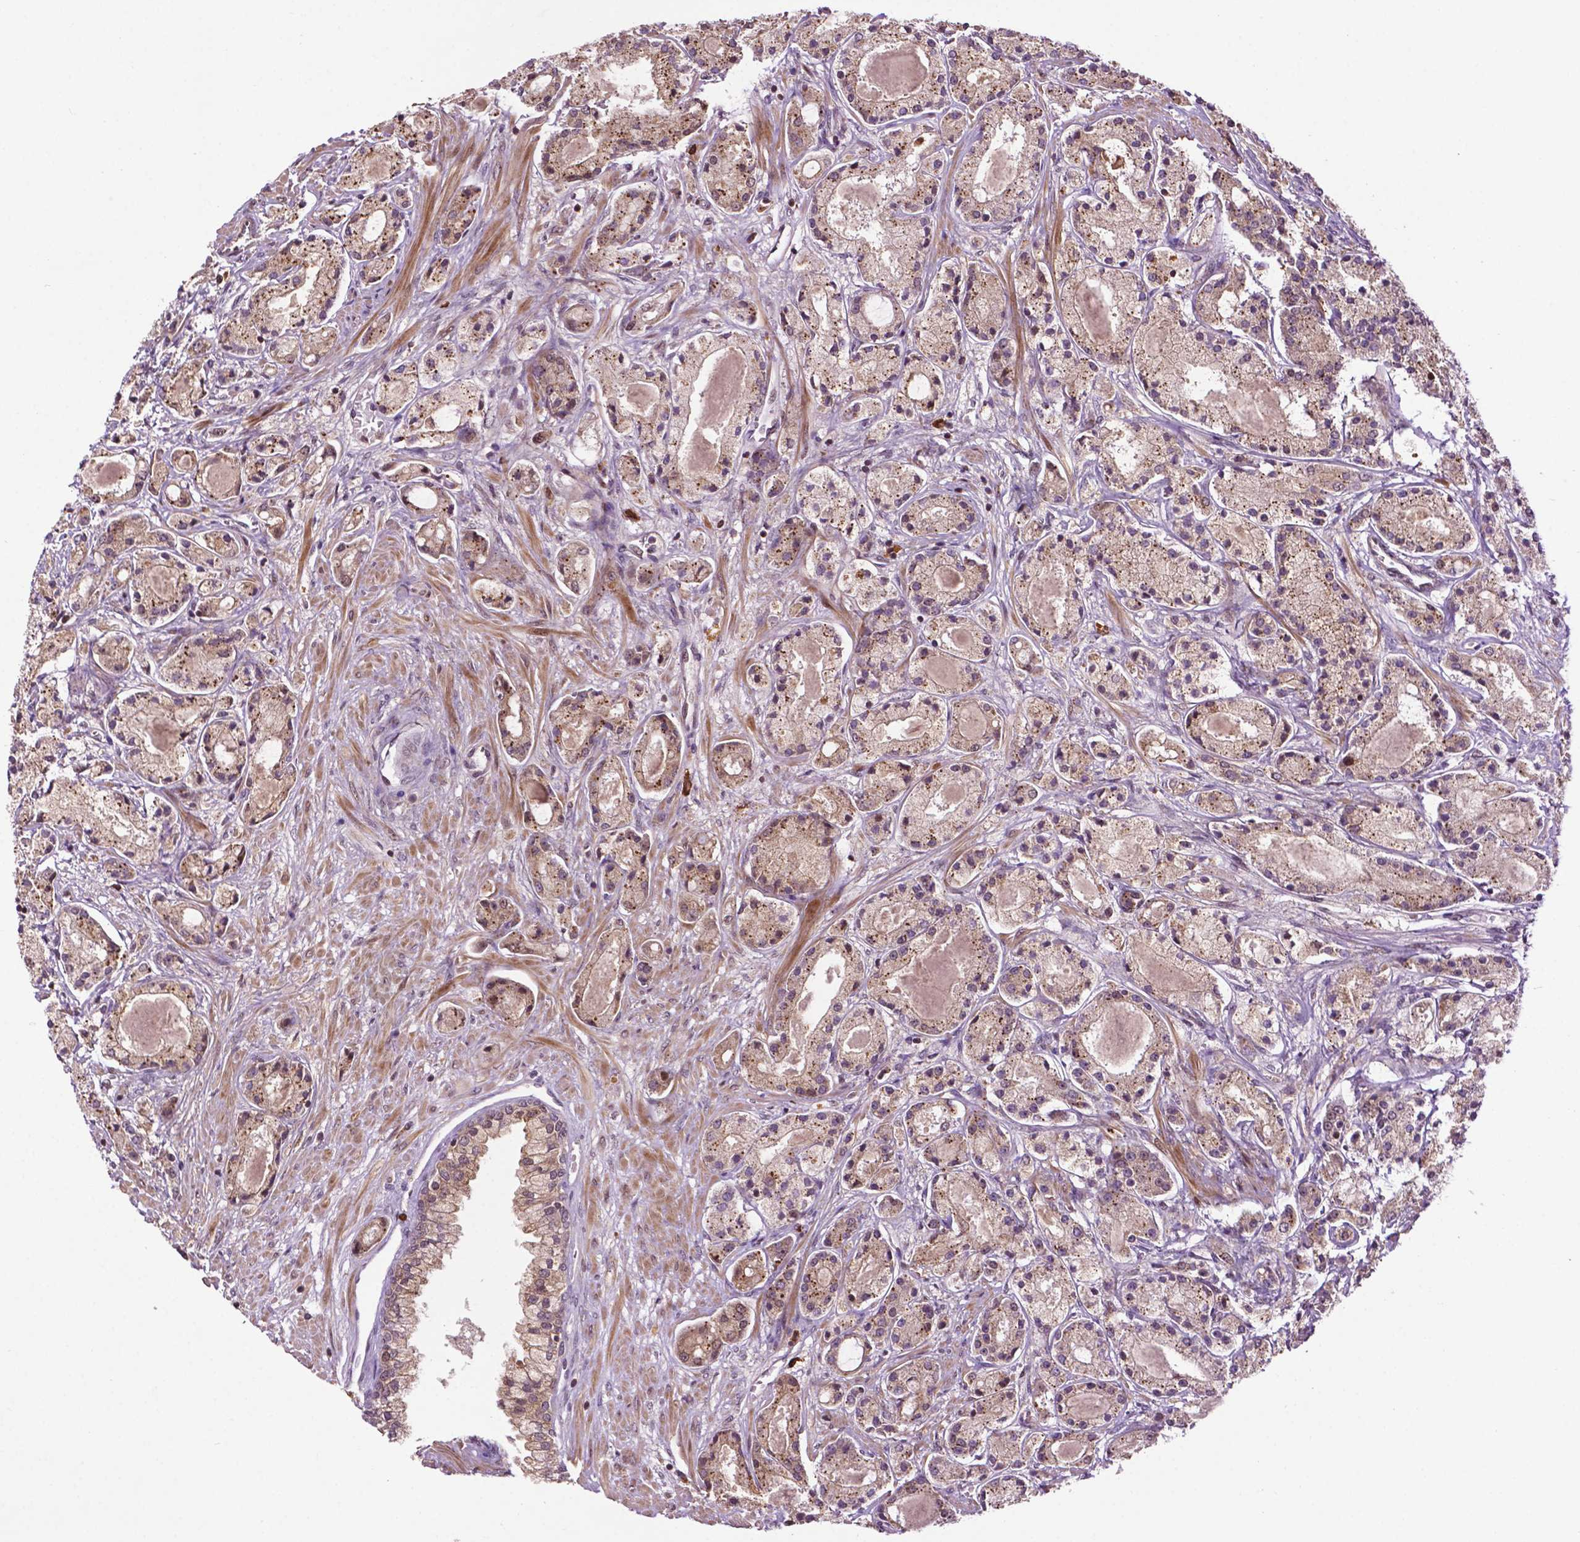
{"staining": {"intensity": "moderate", "quantity": ">75%", "location": "cytoplasmic/membranous"}, "tissue": "prostate cancer", "cell_type": "Tumor cells", "image_type": "cancer", "snomed": [{"axis": "morphology", "description": "Adenocarcinoma, High grade"}, {"axis": "topography", "description": "Prostate"}], "caption": "Human prostate cancer (high-grade adenocarcinoma) stained with a protein marker reveals moderate staining in tumor cells.", "gene": "TMX2", "patient": {"sex": "male", "age": 67}}